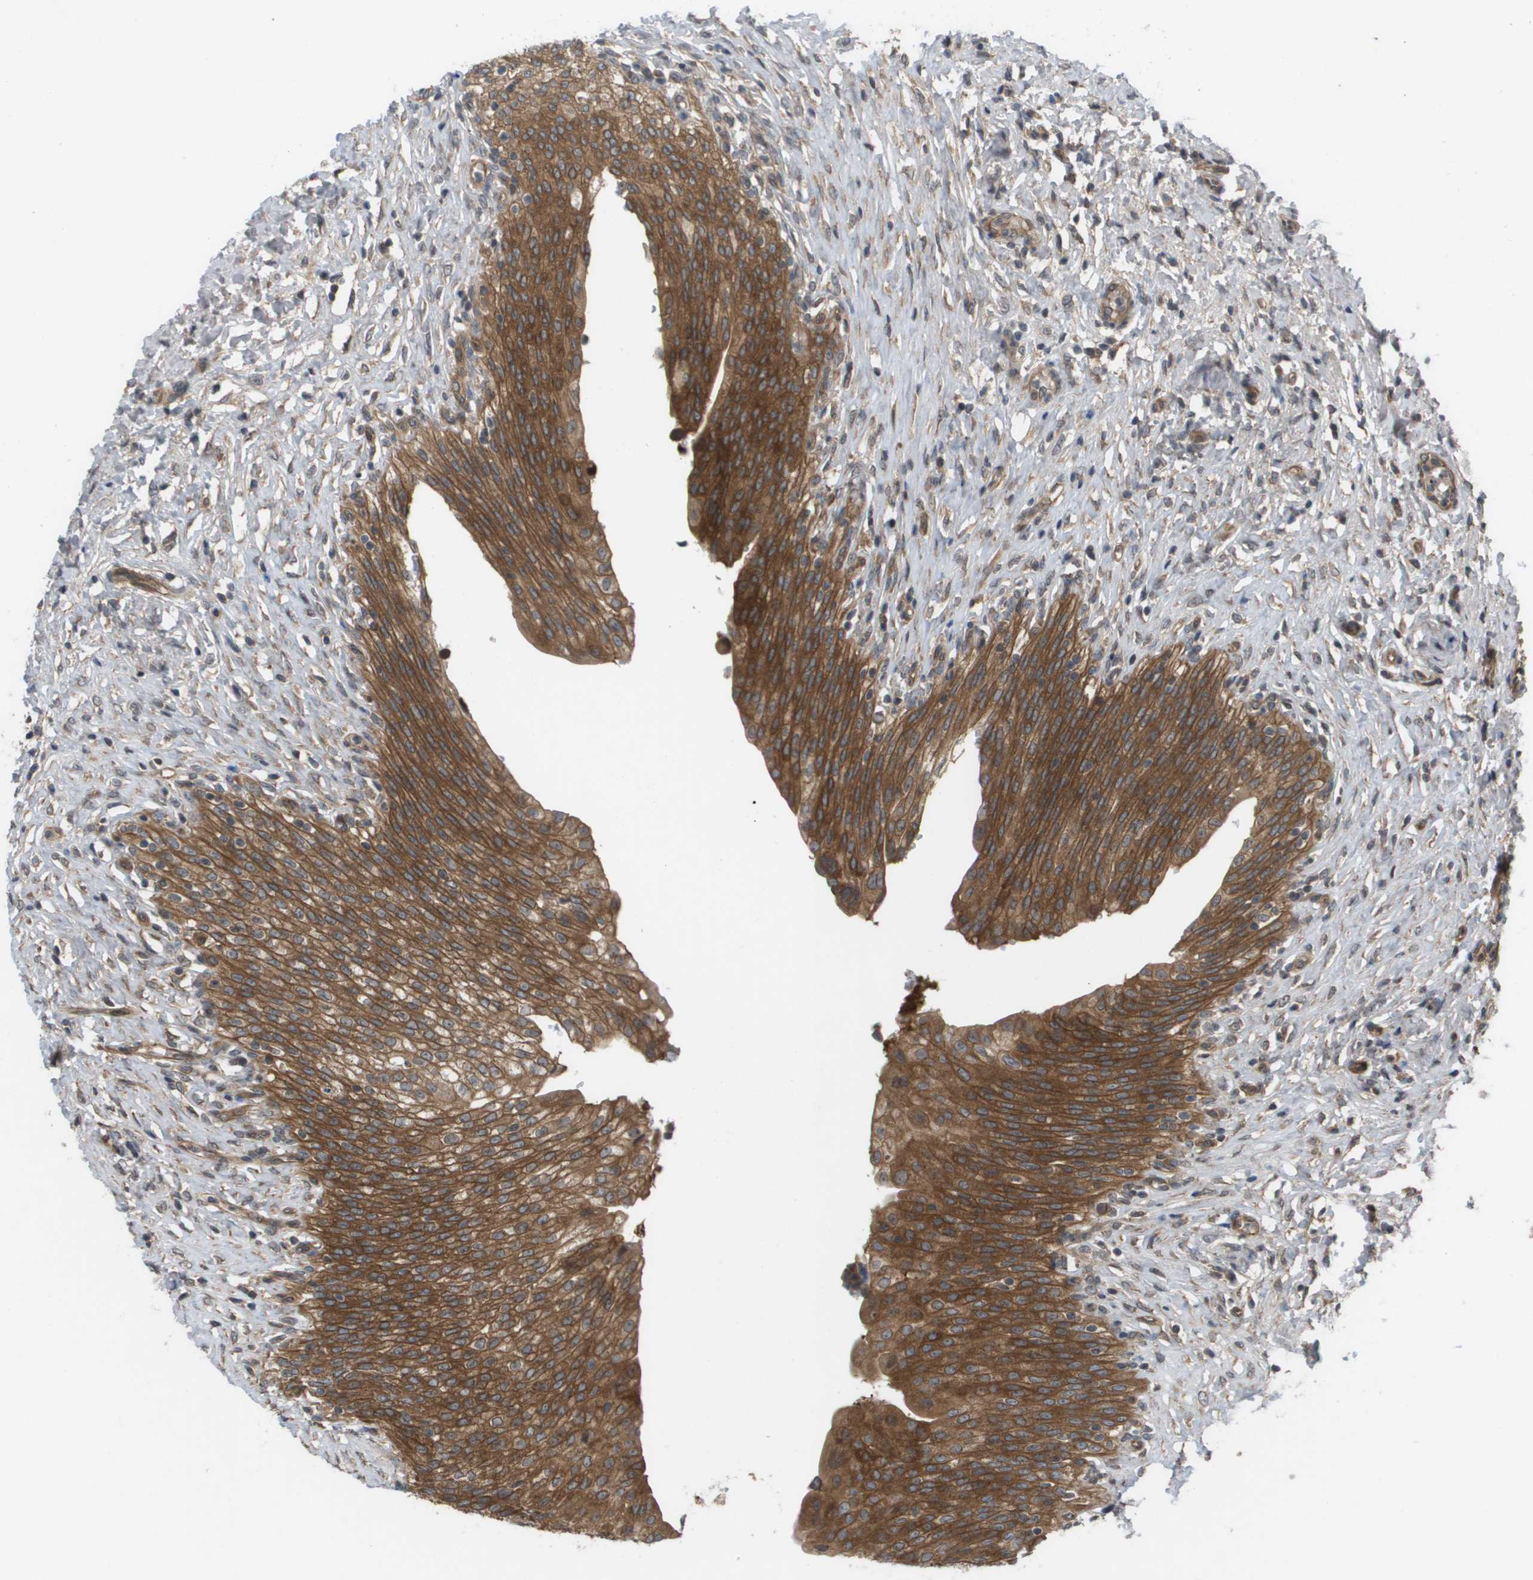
{"staining": {"intensity": "moderate", "quantity": ">75%", "location": "cytoplasmic/membranous"}, "tissue": "urinary bladder", "cell_type": "Urothelial cells", "image_type": "normal", "snomed": [{"axis": "morphology", "description": "Urothelial carcinoma, High grade"}, {"axis": "topography", "description": "Urinary bladder"}], "caption": "Protein staining exhibits moderate cytoplasmic/membranous expression in approximately >75% of urothelial cells in benign urinary bladder.", "gene": "CTPS2", "patient": {"sex": "male", "age": 46}}